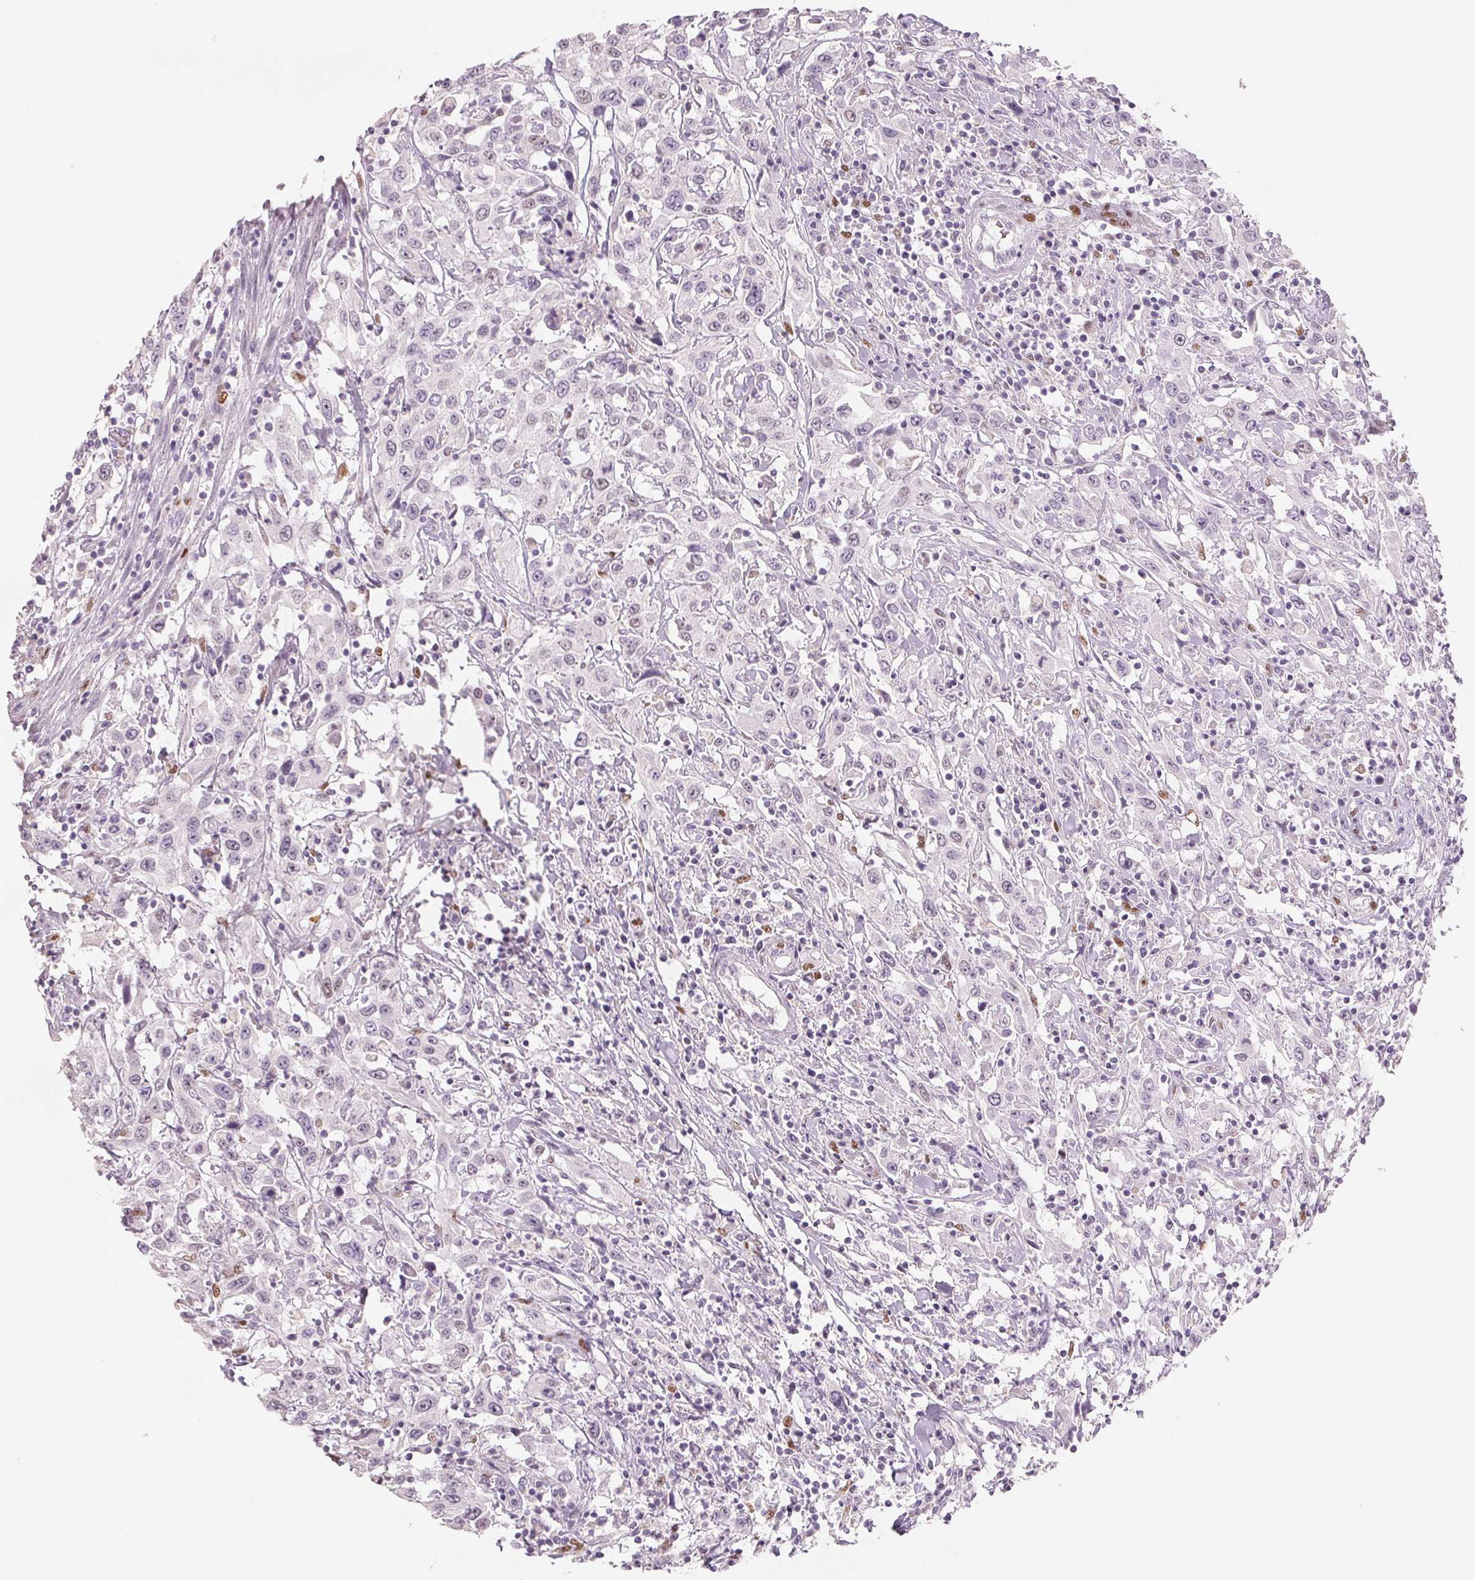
{"staining": {"intensity": "negative", "quantity": "none", "location": "none"}, "tissue": "urothelial cancer", "cell_type": "Tumor cells", "image_type": "cancer", "snomed": [{"axis": "morphology", "description": "Urothelial carcinoma, High grade"}, {"axis": "topography", "description": "Urinary bladder"}], "caption": "Immunohistochemistry image of neoplastic tissue: human urothelial cancer stained with DAB (3,3'-diaminobenzidine) demonstrates no significant protein expression in tumor cells. (DAB immunohistochemistry (IHC), high magnification).", "gene": "SMARCD3", "patient": {"sex": "male", "age": 61}}